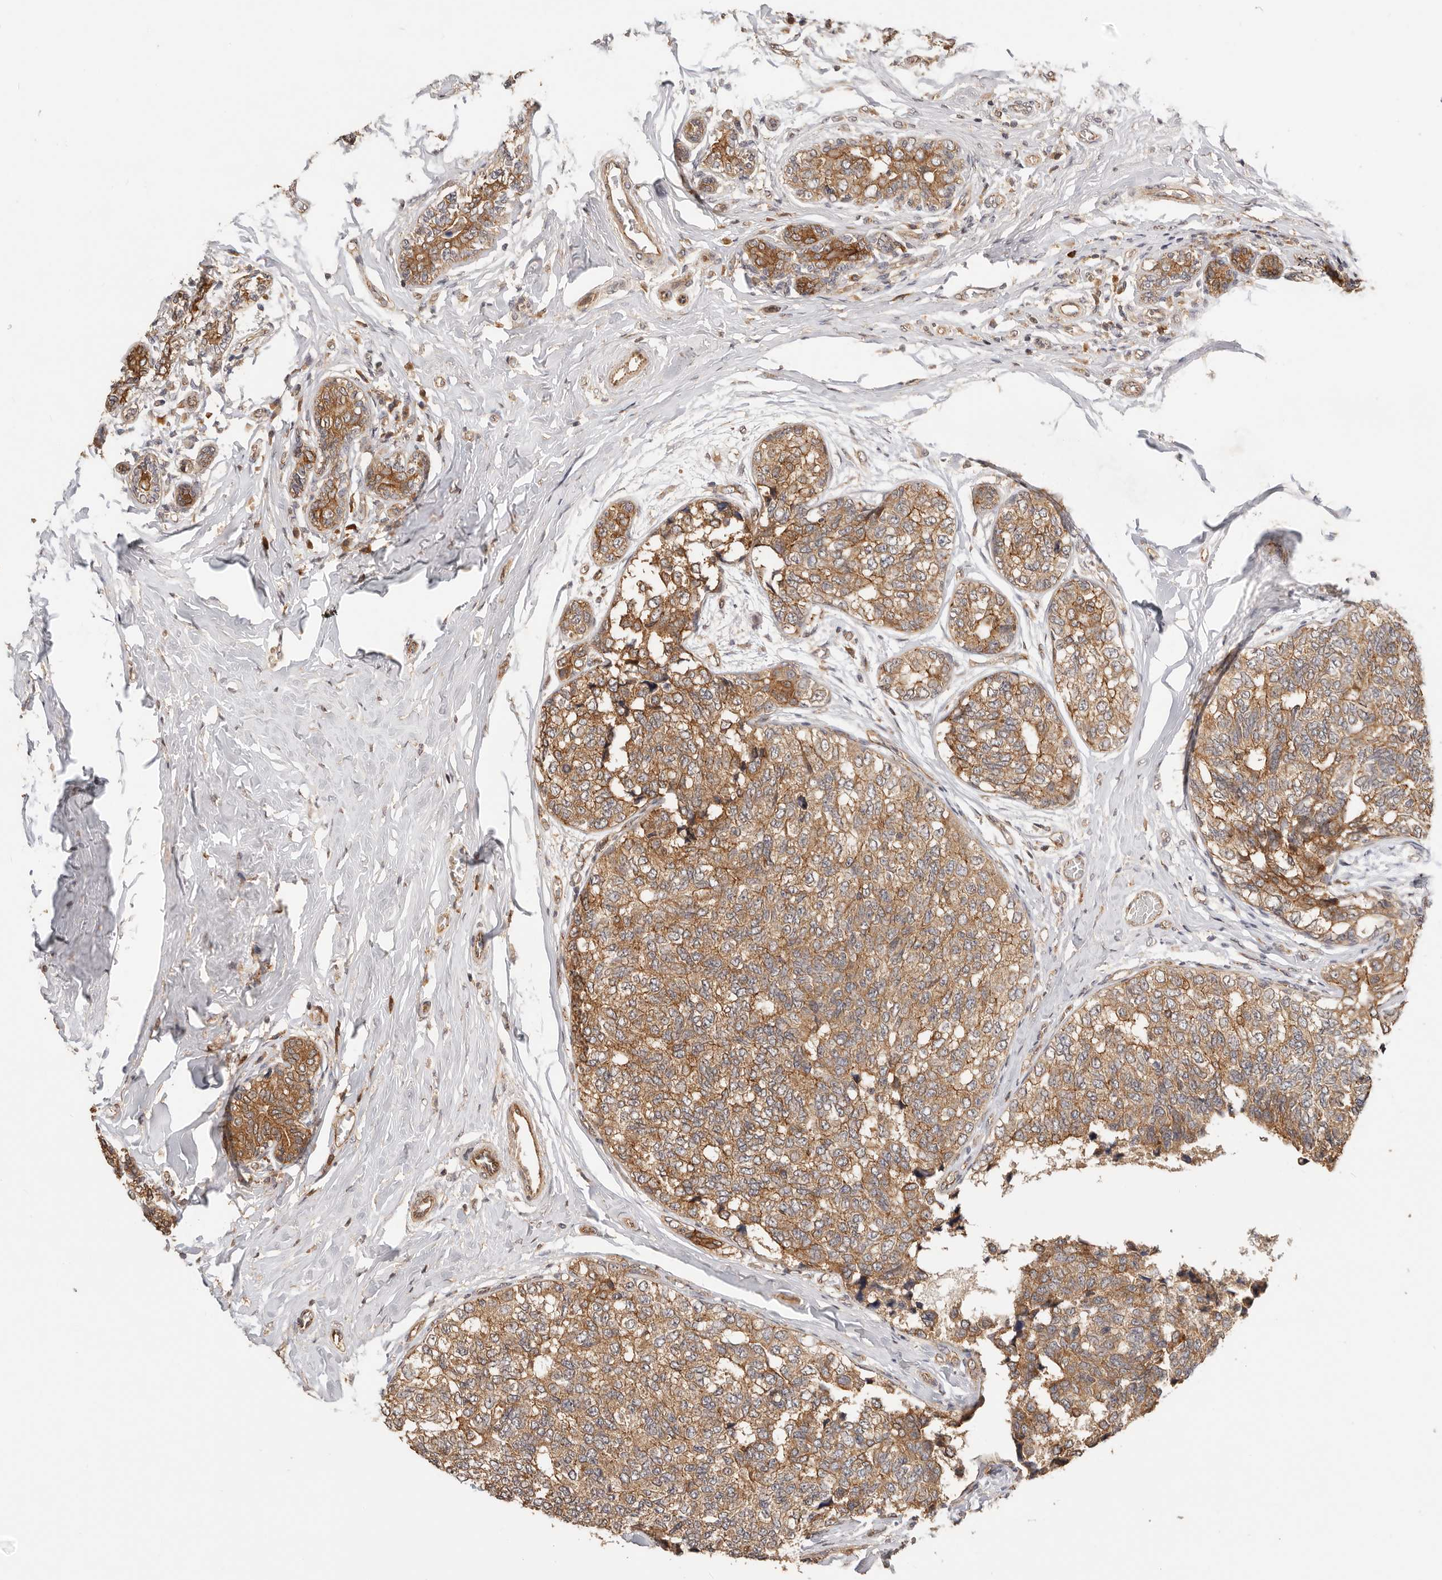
{"staining": {"intensity": "moderate", "quantity": ">75%", "location": "cytoplasmic/membranous"}, "tissue": "breast cancer", "cell_type": "Tumor cells", "image_type": "cancer", "snomed": [{"axis": "morphology", "description": "Normal tissue, NOS"}, {"axis": "morphology", "description": "Duct carcinoma"}, {"axis": "topography", "description": "Breast"}], "caption": "Invasive ductal carcinoma (breast) was stained to show a protein in brown. There is medium levels of moderate cytoplasmic/membranous positivity in about >75% of tumor cells.", "gene": "AFDN", "patient": {"sex": "female", "age": 43}}